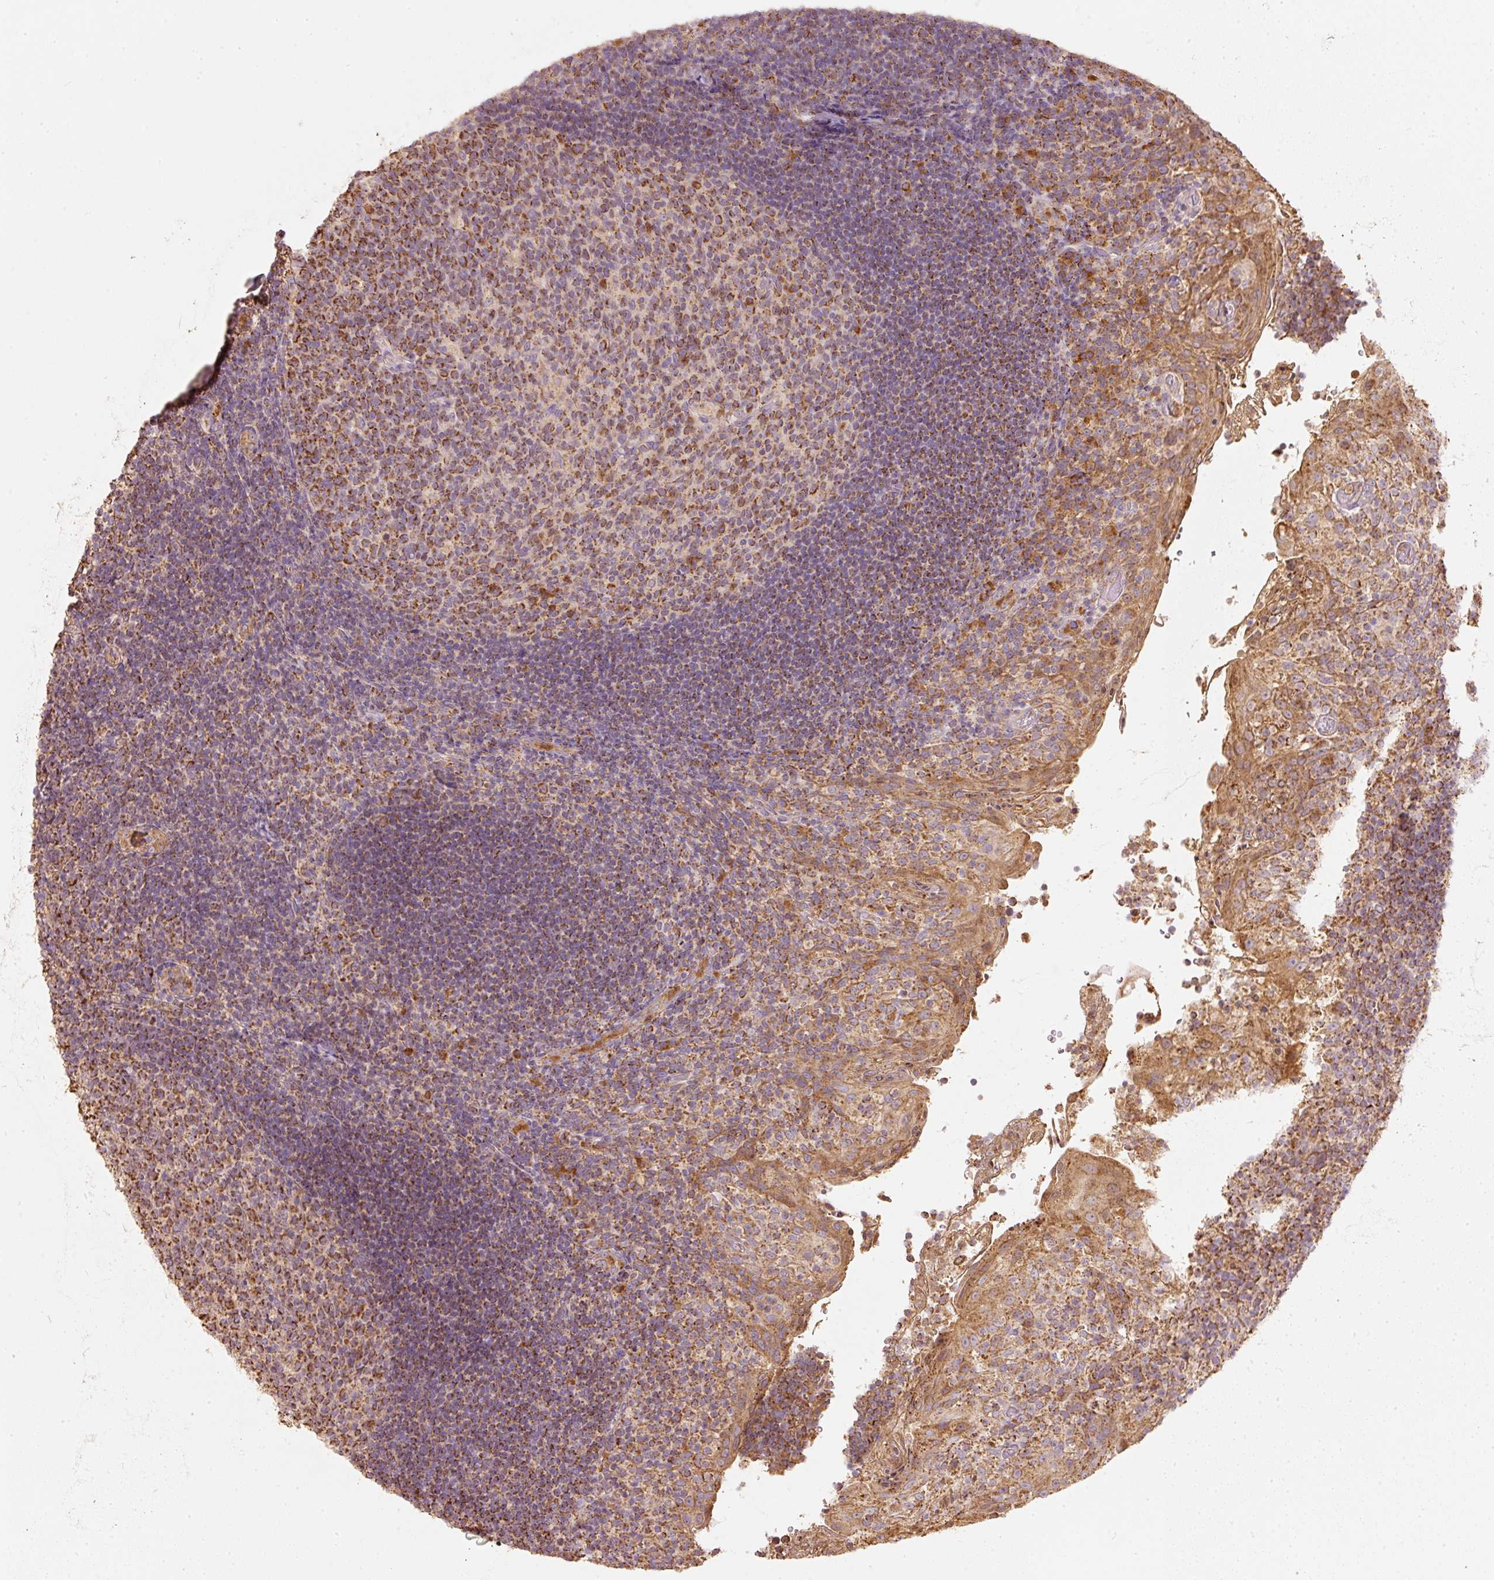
{"staining": {"intensity": "strong", "quantity": ">75%", "location": "cytoplasmic/membranous"}, "tissue": "tonsil", "cell_type": "Germinal center cells", "image_type": "normal", "snomed": [{"axis": "morphology", "description": "Normal tissue, NOS"}, {"axis": "topography", "description": "Tonsil"}], "caption": "This photomicrograph demonstrates immunohistochemistry (IHC) staining of normal tonsil, with high strong cytoplasmic/membranous expression in approximately >75% of germinal center cells.", "gene": "PSENEN", "patient": {"sex": "female", "age": 10}}